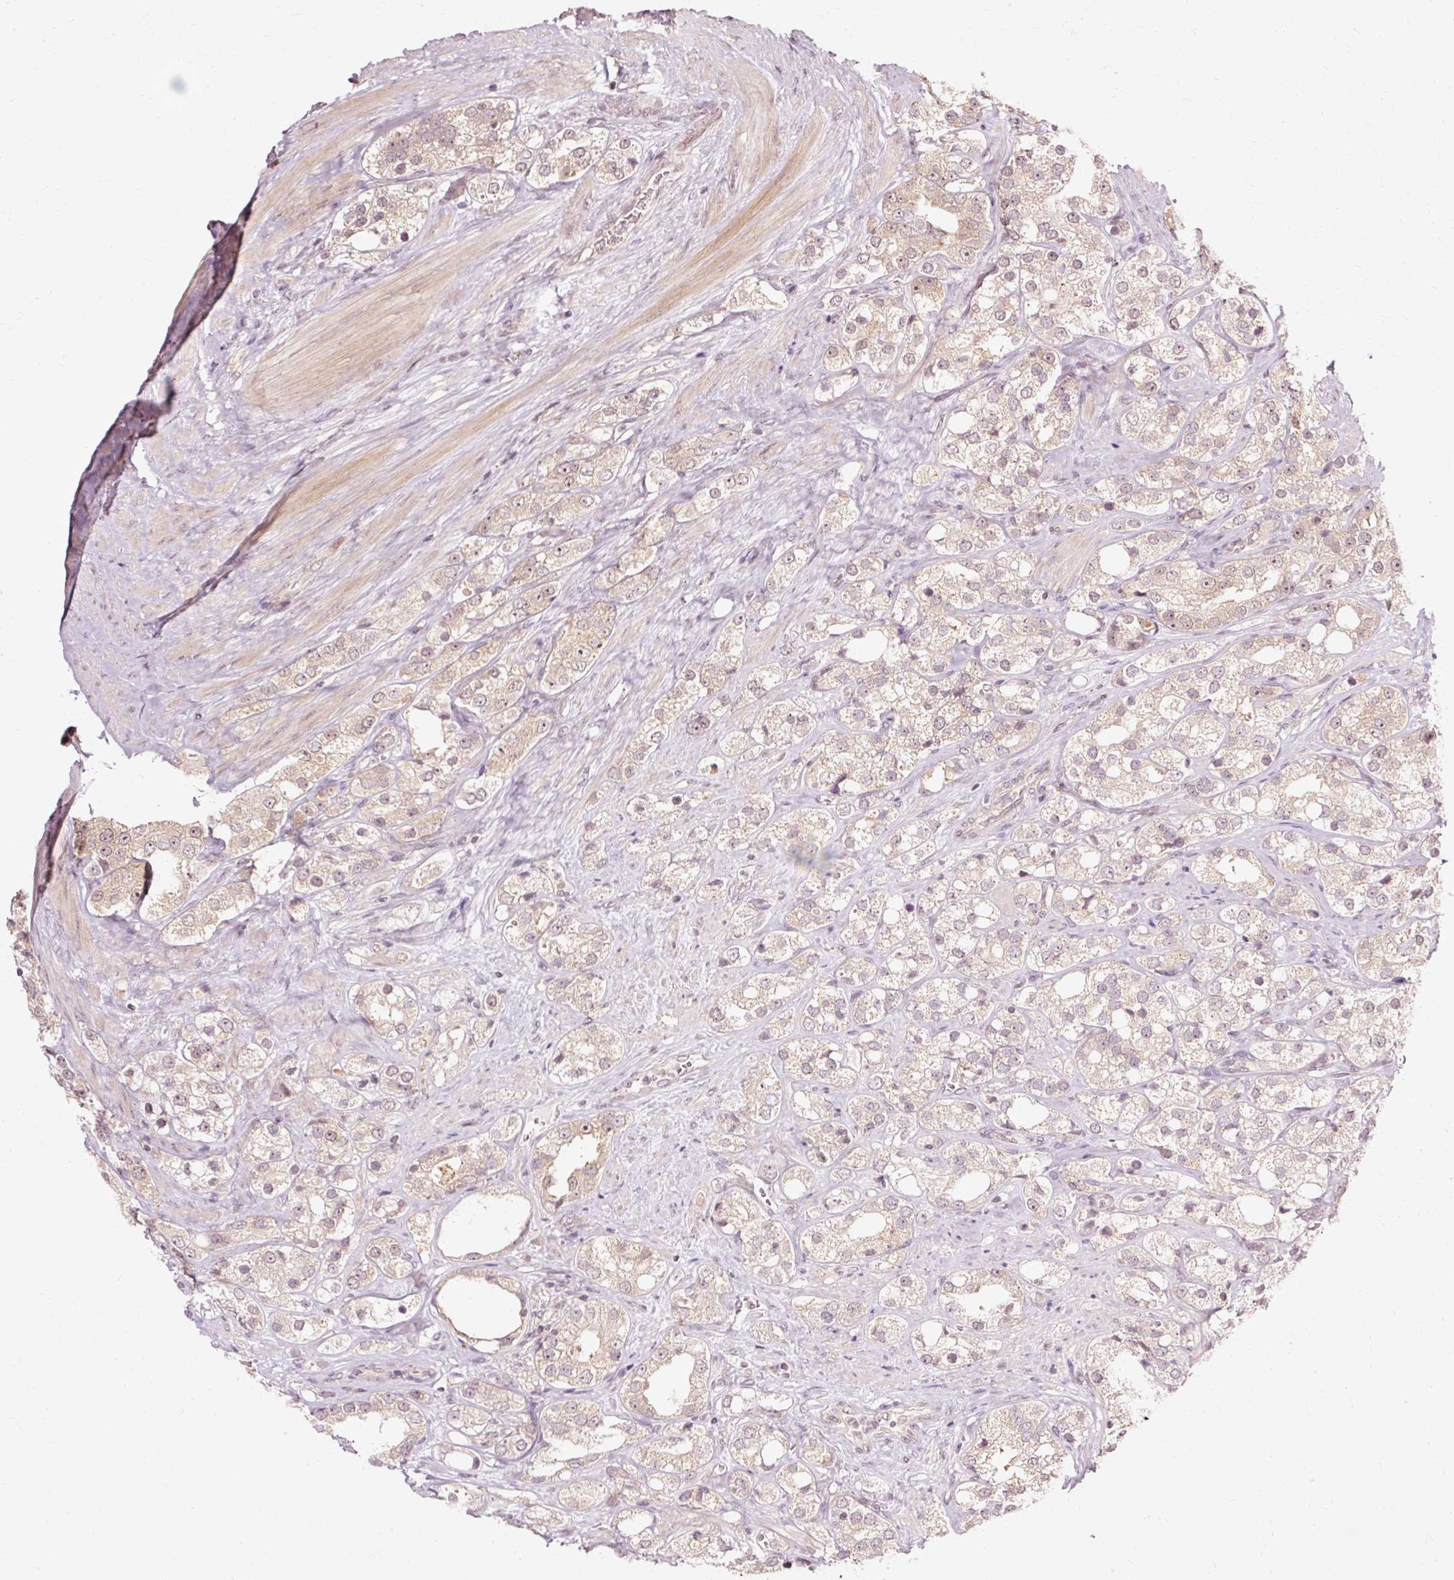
{"staining": {"intensity": "weak", "quantity": ">75%", "location": "cytoplasmic/membranous"}, "tissue": "prostate cancer", "cell_type": "Tumor cells", "image_type": "cancer", "snomed": [{"axis": "morphology", "description": "Adenocarcinoma, NOS"}, {"axis": "topography", "description": "Prostate"}], "caption": "Brown immunohistochemical staining in adenocarcinoma (prostate) demonstrates weak cytoplasmic/membranous staining in about >75% of tumor cells.", "gene": "RGPD5", "patient": {"sex": "male", "age": 79}}